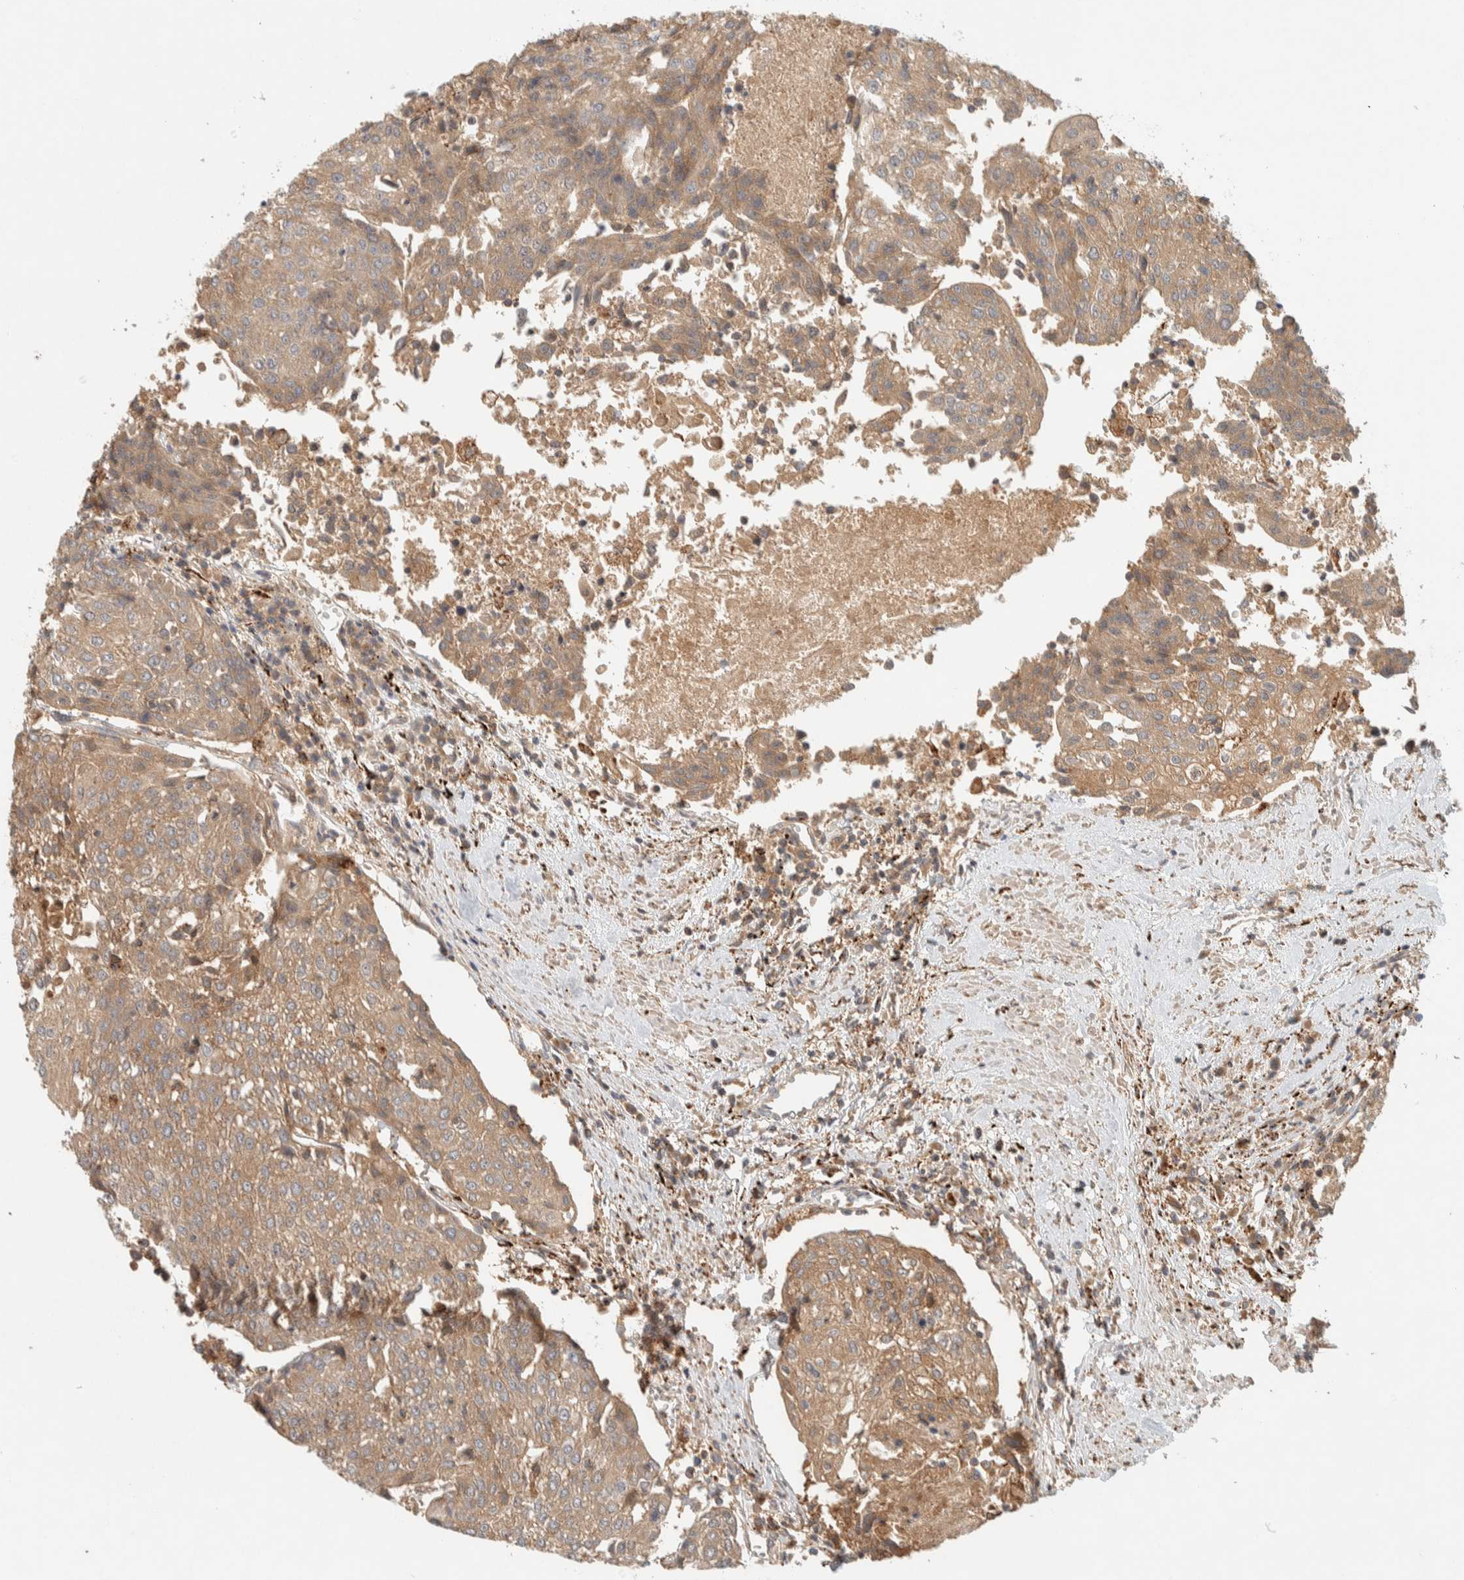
{"staining": {"intensity": "weak", "quantity": ">75%", "location": "cytoplasmic/membranous"}, "tissue": "urothelial cancer", "cell_type": "Tumor cells", "image_type": "cancer", "snomed": [{"axis": "morphology", "description": "Urothelial carcinoma, High grade"}, {"axis": "topography", "description": "Urinary bladder"}], "caption": "Protein staining shows weak cytoplasmic/membranous staining in about >75% of tumor cells in urothelial cancer. (IHC, brightfield microscopy, high magnification).", "gene": "FAM167A", "patient": {"sex": "female", "age": 85}}